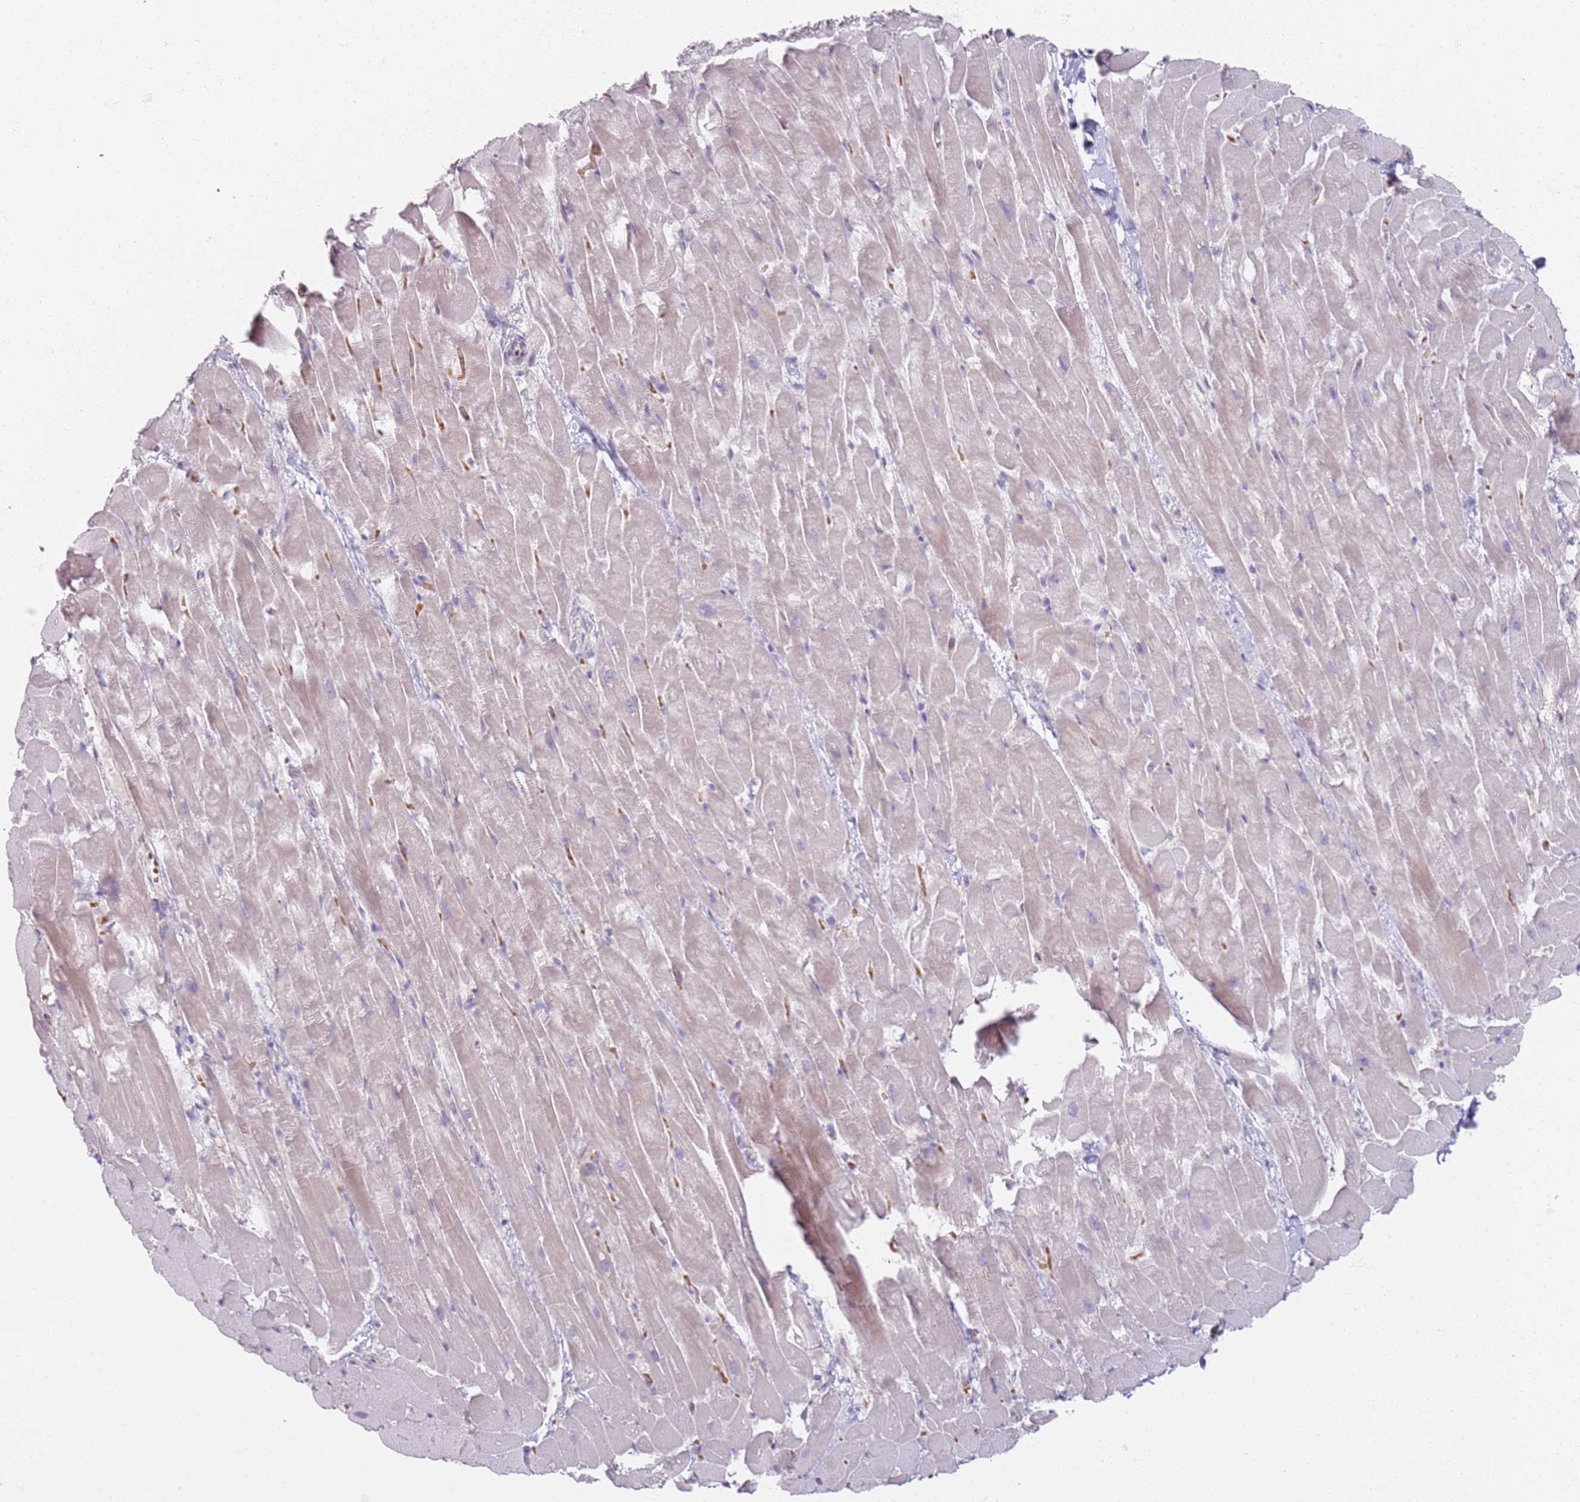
{"staining": {"intensity": "weak", "quantity": "<25%", "location": "cytoplasmic/membranous"}, "tissue": "heart muscle", "cell_type": "Cardiomyocytes", "image_type": "normal", "snomed": [{"axis": "morphology", "description": "Normal tissue, NOS"}, {"axis": "topography", "description": "Heart"}], "caption": "DAB immunohistochemical staining of benign heart muscle reveals no significant expression in cardiomyocytes.", "gene": "CD40LG", "patient": {"sex": "male", "age": 37}}